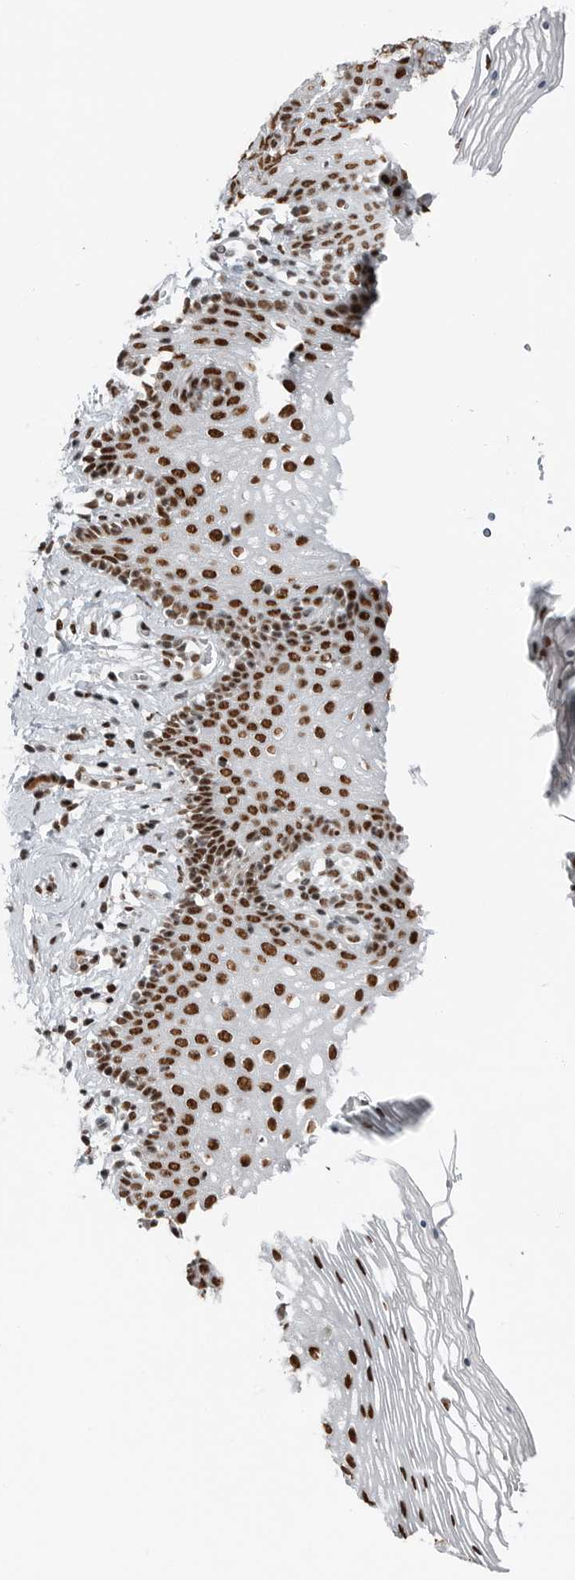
{"staining": {"intensity": "strong", "quantity": ">75%", "location": "nuclear"}, "tissue": "vagina", "cell_type": "Squamous epithelial cells", "image_type": "normal", "snomed": [{"axis": "morphology", "description": "Normal tissue, NOS"}, {"axis": "topography", "description": "Vagina"}], "caption": "Human vagina stained for a protein (brown) demonstrates strong nuclear positive expression in about >75% of squamous epithelial cells.", "gene": "BLZF1", "patient": {"sex": "female", "age": 32}}